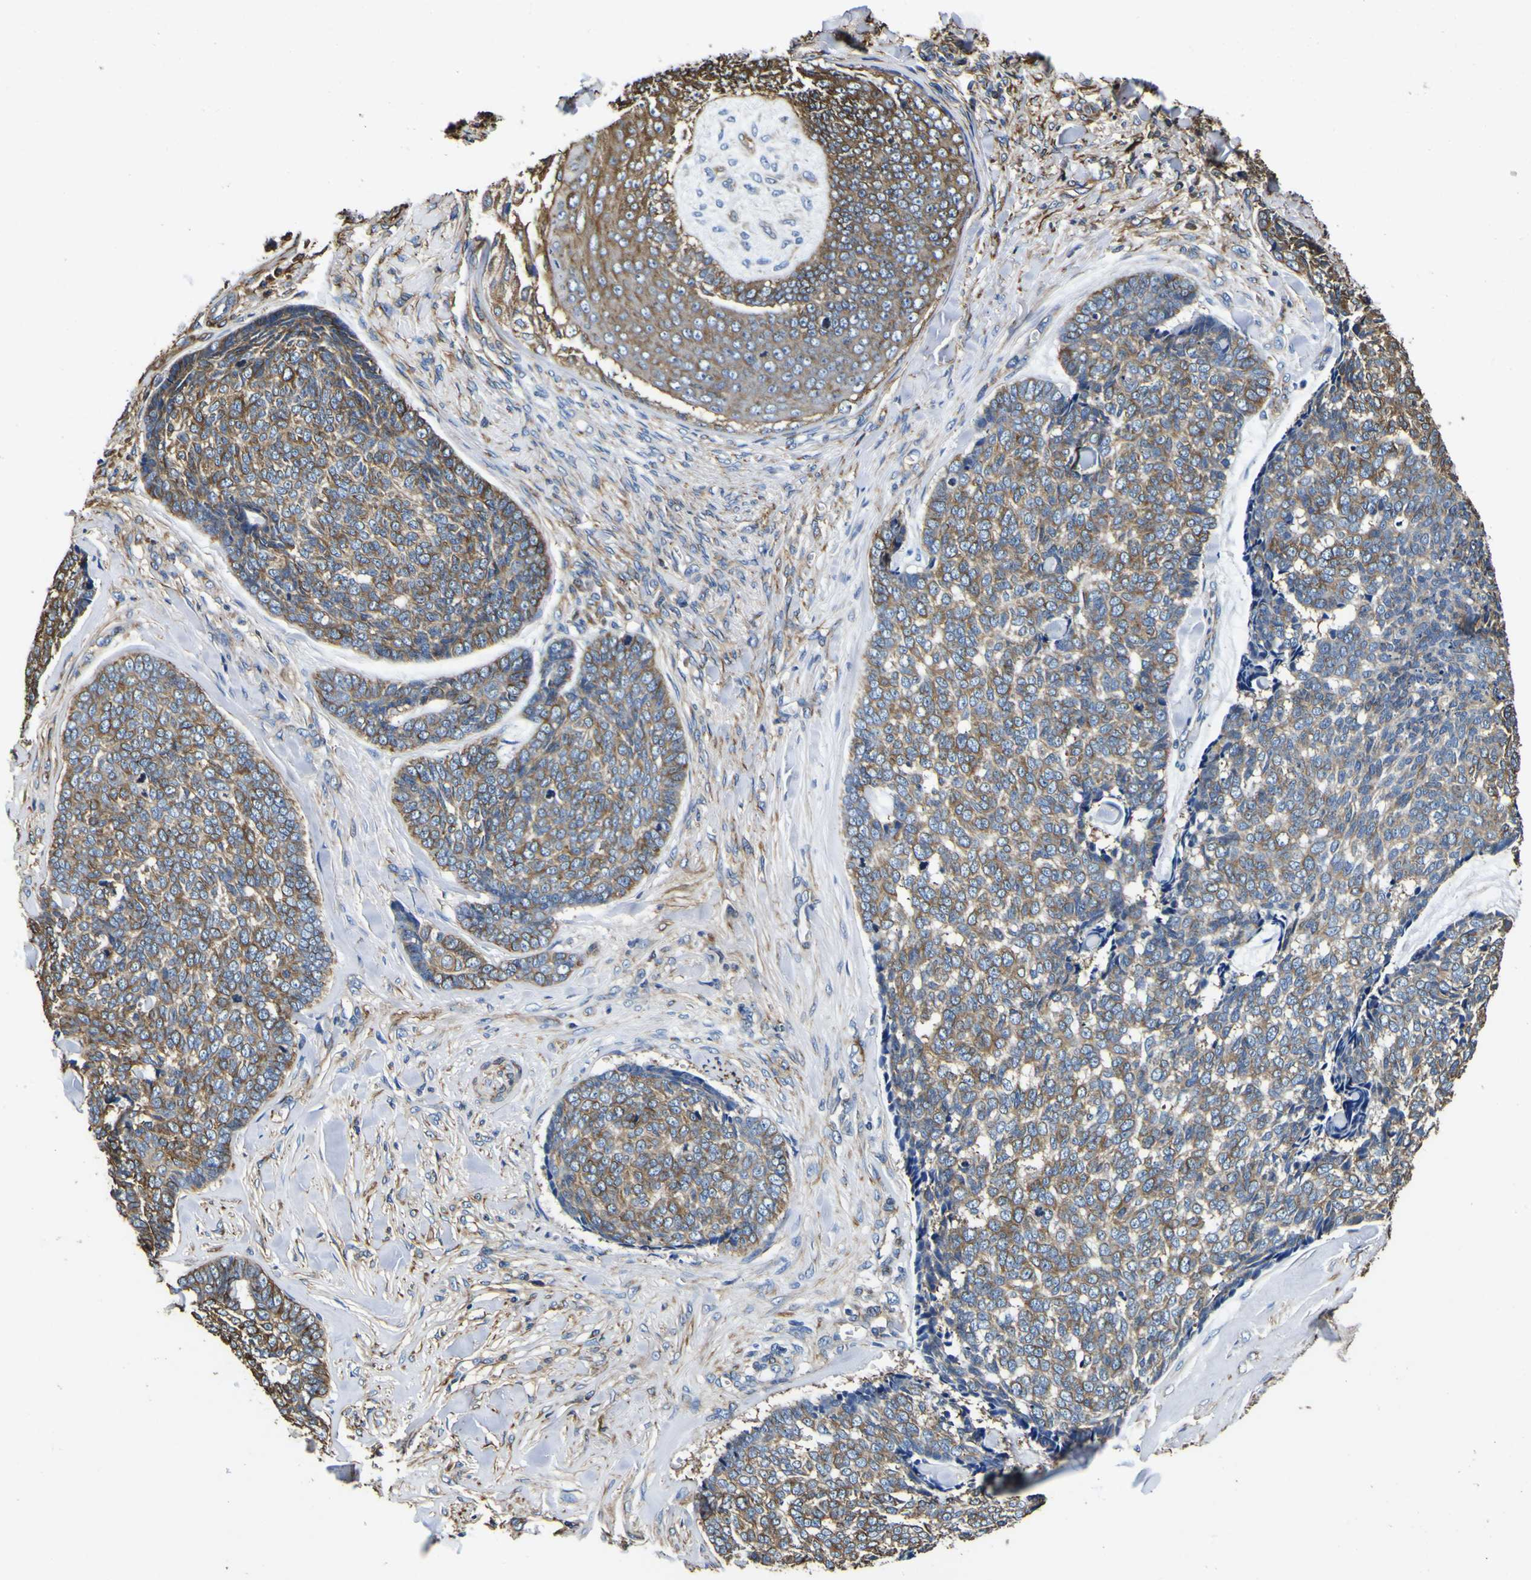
{"staining": {"intensity": "moderate", "quantity": ">75%", "location": "cytoplasmic/membranous"}, "tissue": "skin cancer", "cell_type": "Tumor cells", "image_type": "cancer", "snomed": [{"axis": "morphology", "description": "Basal cell carcinoma"}, {"axis": "topography", "description": "Skin"}], "caption": "Human skin cancer (basal cell carcinoma) stained for a protein (brown) displays moderate cytoplasmic/membranous positive positivity in about >75% of tumor cells.", "gene": "TUBA1B", "patient": {"sex": "male", "age": 84}}